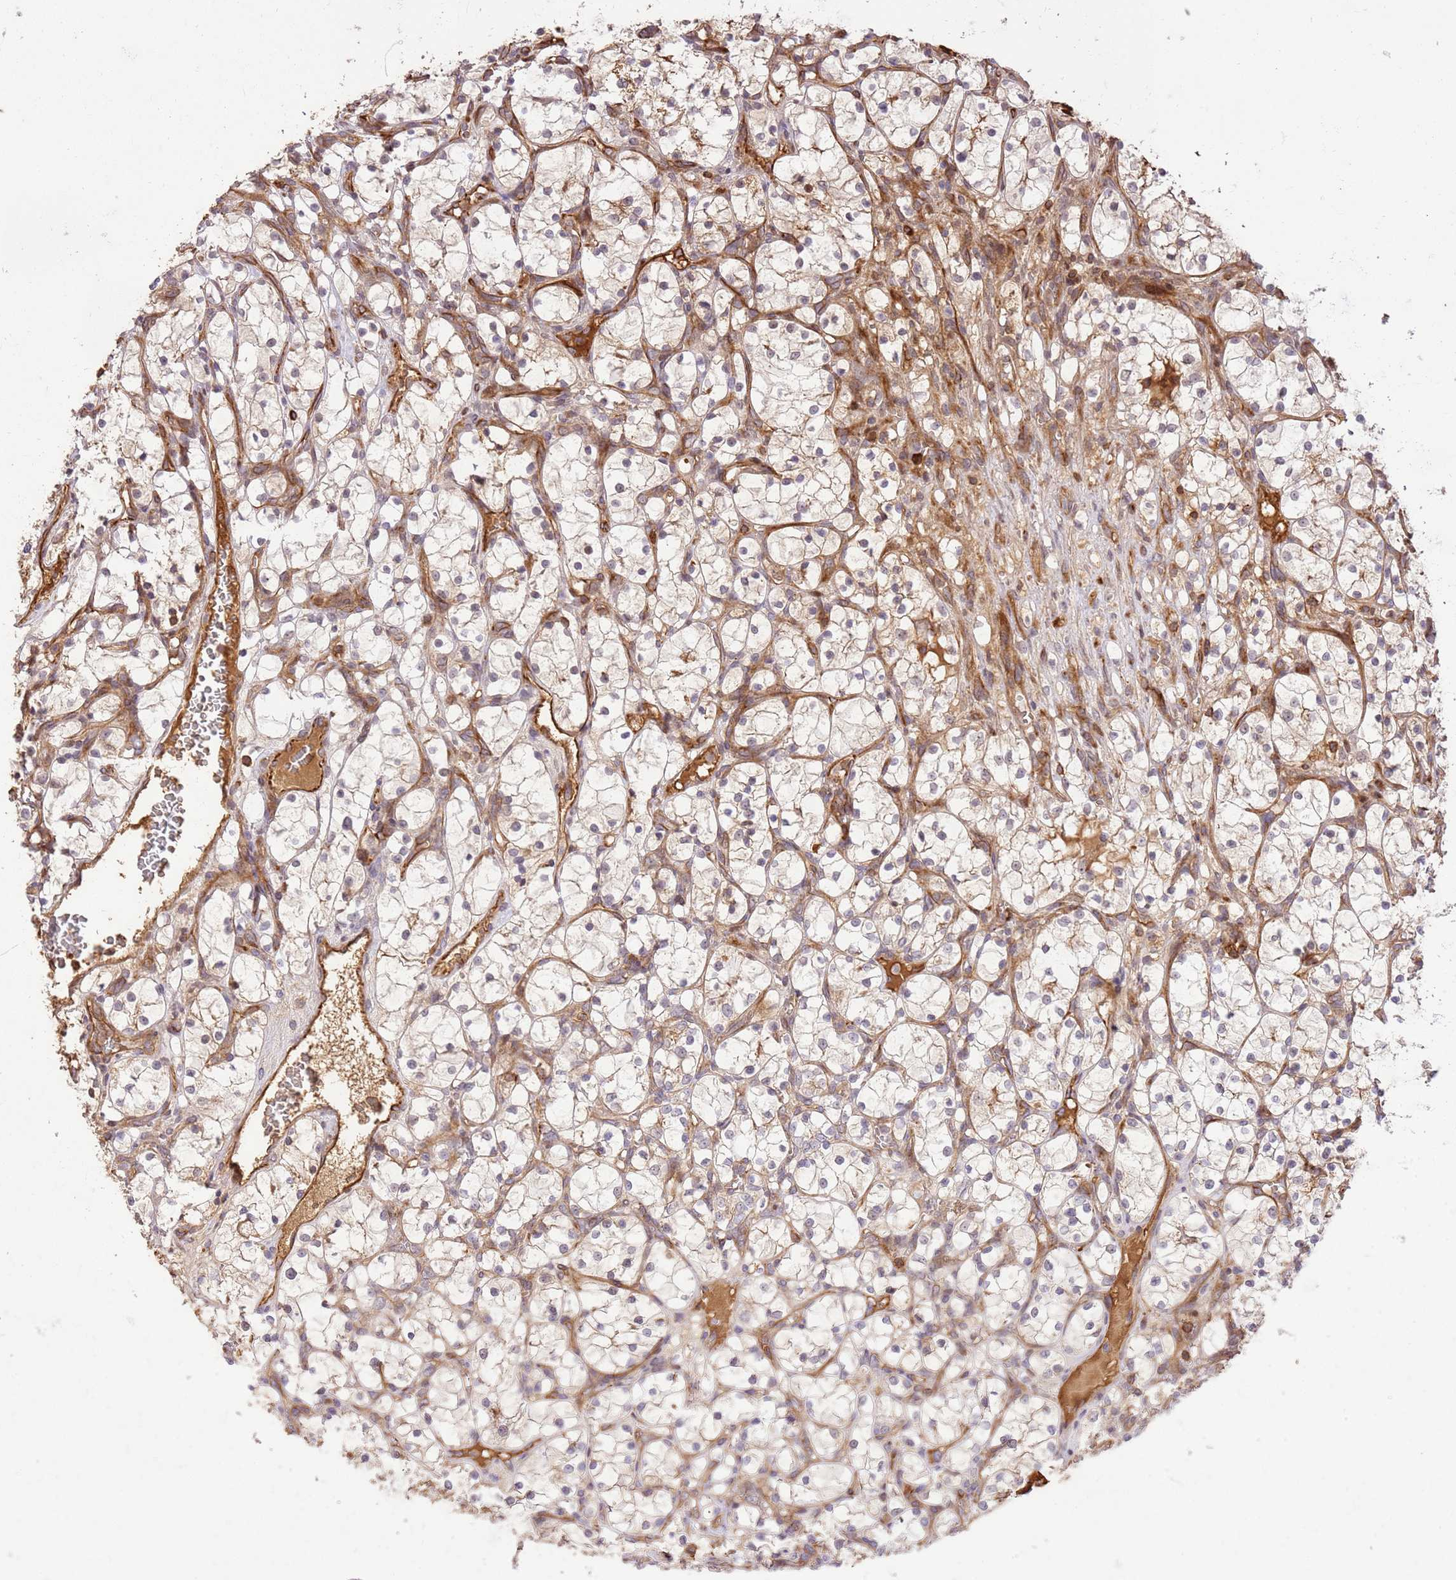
{"staining": {"intensity": "weak", "quantity": "<25%", "location": "cytoplasmic/membranous"}, "tissue": "renal cancer", "cell_type": "Tumor cells", "image_type": "cancer", "snomed": [{"axis": "morphology", "description": "Adenocarcinoma, NOS"}, {"axis": "topography", "description": "Kidney"}], "caption": "Tumor cells are negative for brown protein staining in renal adenocarcinoma.", "gene": "KATNAL2", "patient": {"sex": "female", "age": 69}}